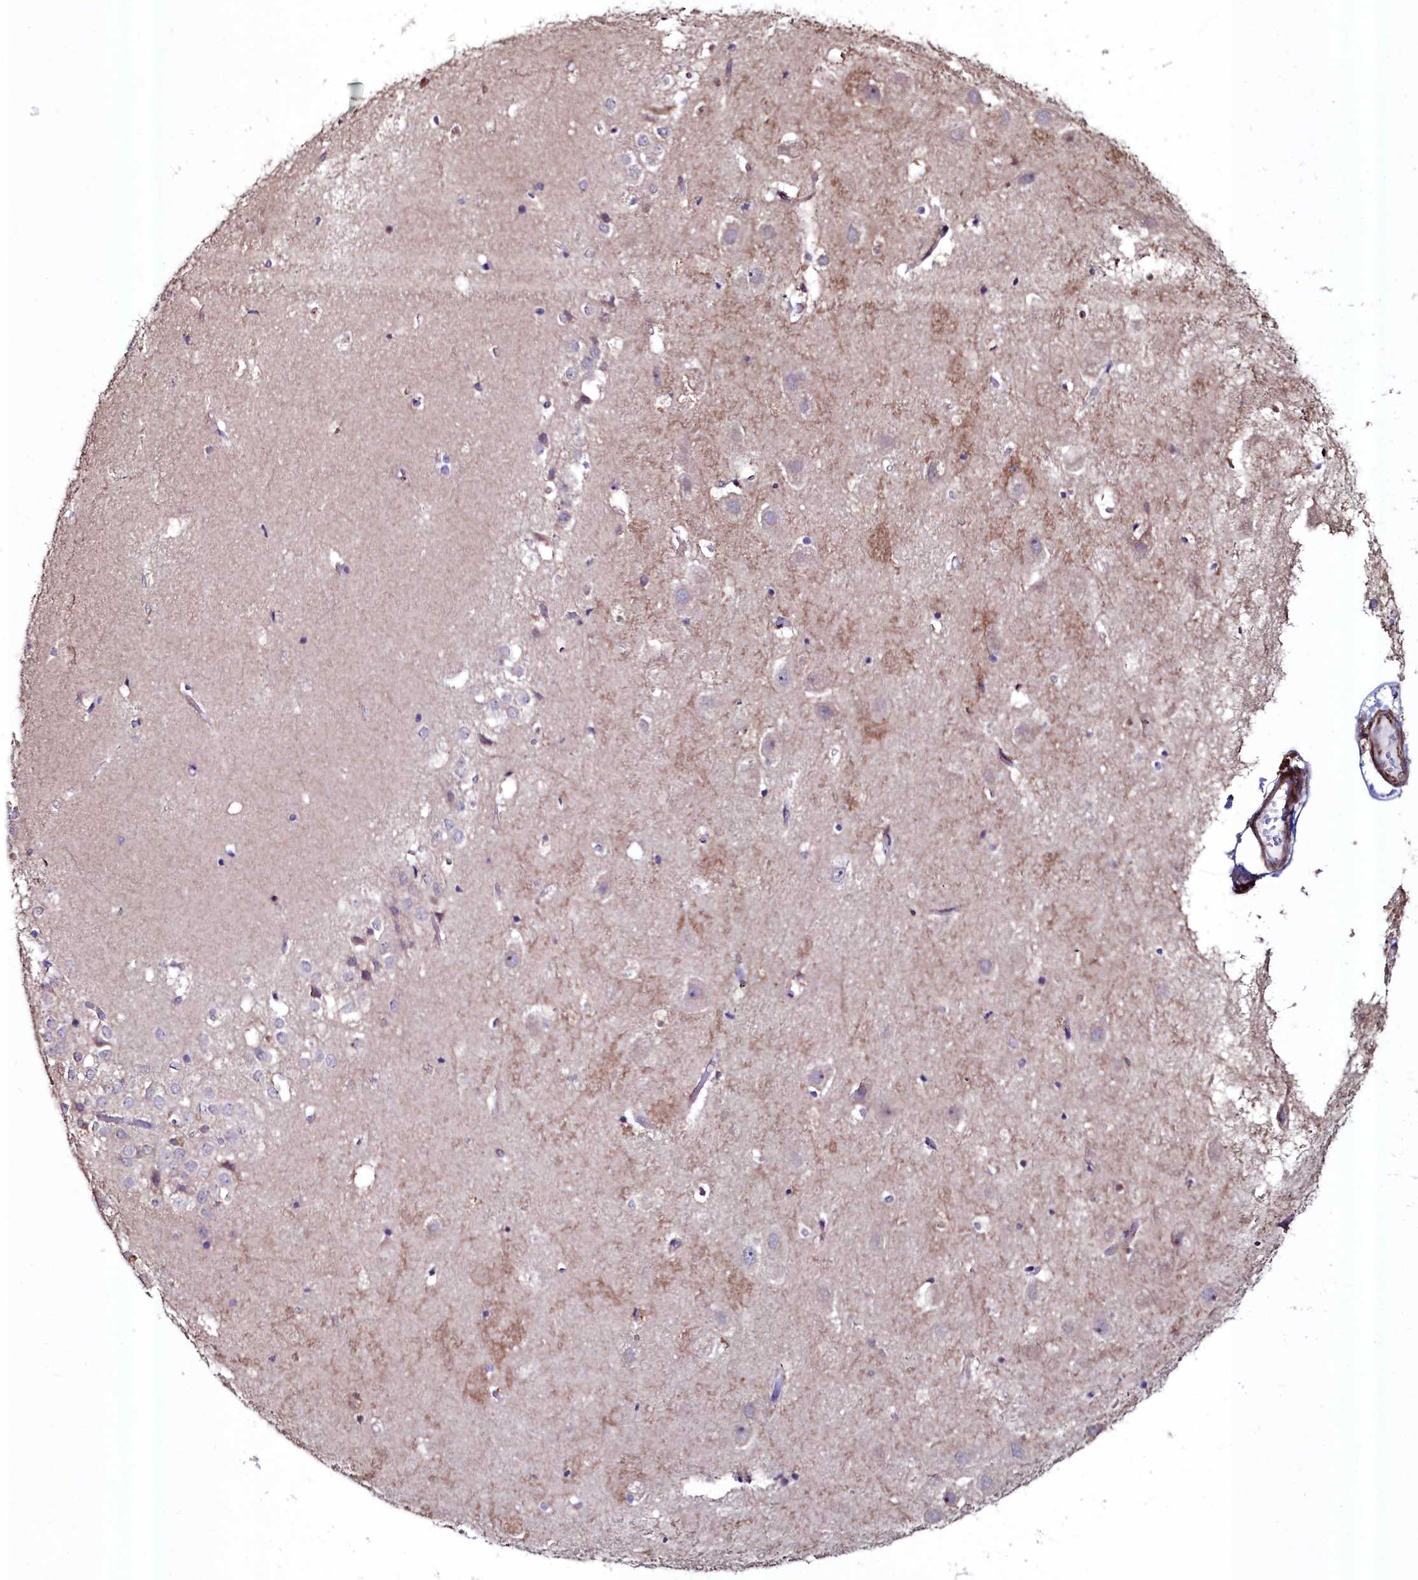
{"staining": {"intensity": "negative", "quantity": "none", "location": "none"}, "tissue": "hippocampus", "cell_type": "Glial cells", "image_type": "normal", "snomed": [{"axis": "morphology", "description": "Normal tissue, NOS"}, {"axis": "topography", "description": "Hippocampus"}], "caption": "Hippocampus stained for a protein using immunohistochemistry exhibits no expression glial cells.", "gene": "AMBRA1", "patient": {"sex": "female", "age": 52}}